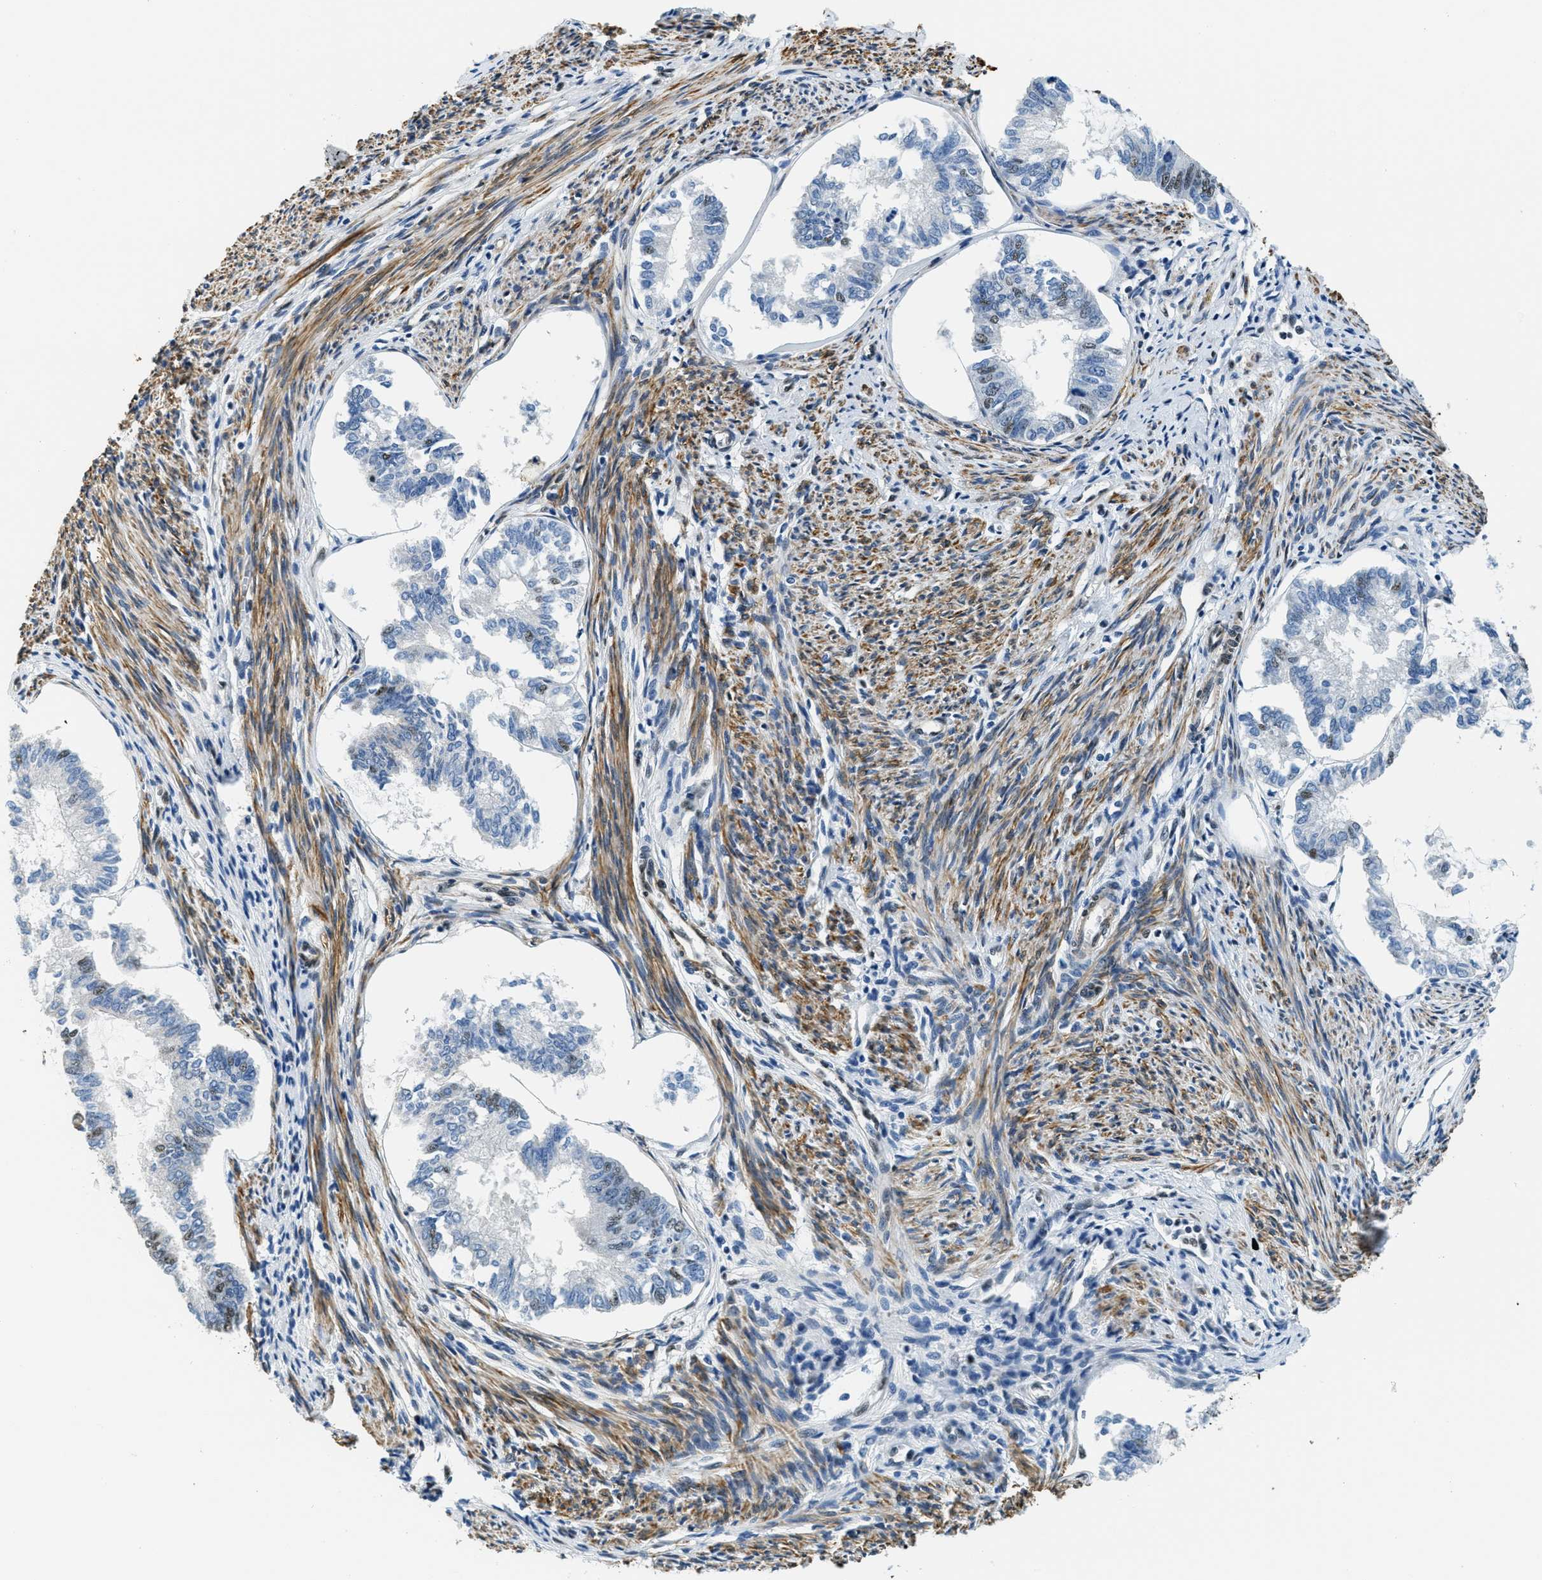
{"staining": {"intensity": "moderate", "quantity": "<25%", "location": "nuclear"}, "tissue": "endometrial cancer", "cell_type": "Tumor cells", "image_type": "cancer", "snomed": [{"axis": "morphology", "description": "Adenocarcinoma, NOS"}, {"axis": "topography", "description": "Endometrium"}], "caption": "This histopathology image displays immunohistochemistry staining of human endometrial cancer, with low moderate nuclear expression in approximately <25% of tumor cells.", "gene": "CFAP36", "patient": {"sex": "female", "age": 86}}